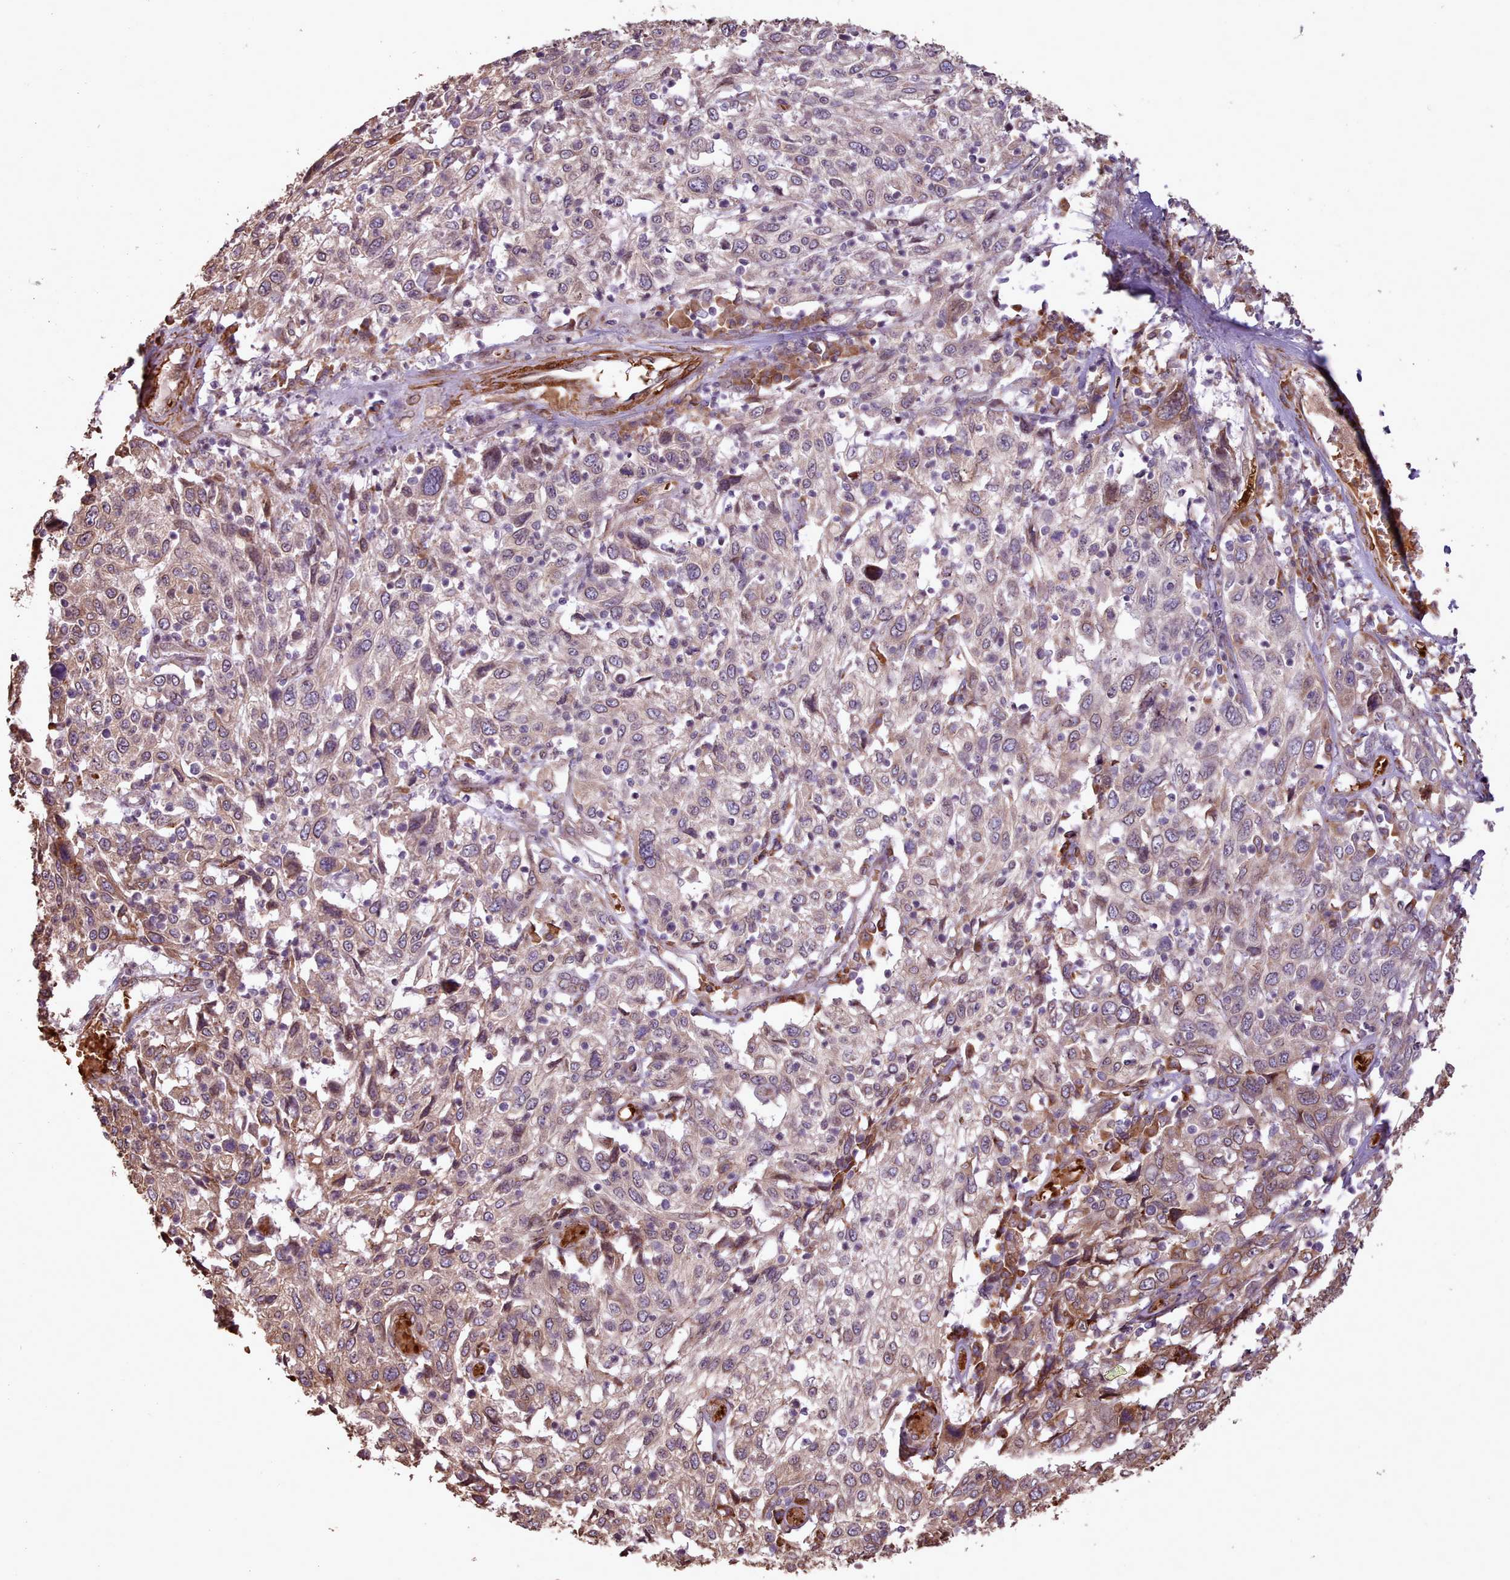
{"staining": {"intensity": "moderate", "quantity": "25%-75%", "location": "cytoplasmic/membranous"}, "tissue": "cervical cancer", "cell_type": "Tumor cells", "image_type": "cancer", "snomed": [{"axis": "morphology", "description": "Squamous cell carcinoma, NOS"}, {"axis": "topography", "description": "Cervix"}], "caption": "Immunohistochemistry (IHC) of cervical cancer (squamous cell carcinoma) shows medium levels of moderate cytoplasmic/membranous expression in approximately 25%-75% of tumor cells. (Brightfield microscopy of DAB IHC at high magnification).", "gene": "CABP1", "patient": {"sex": "female", "age": 46}}